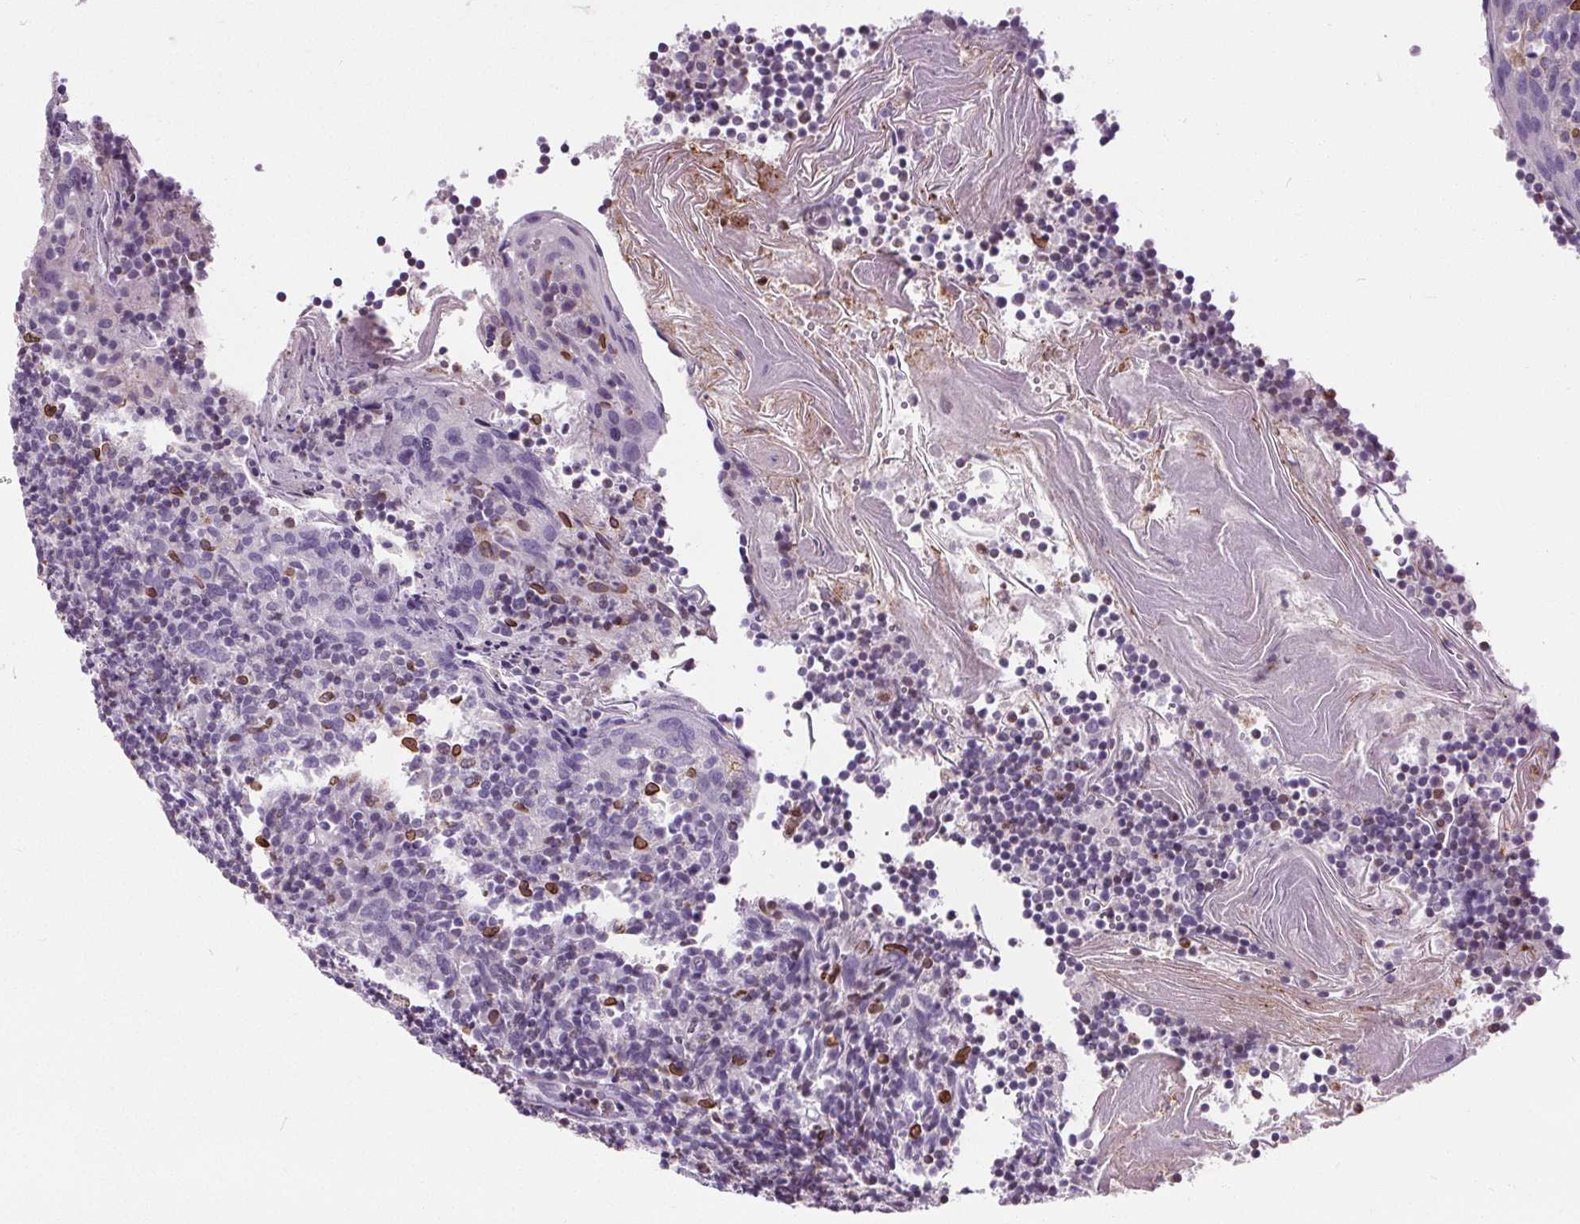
{"staining": {"intensity": "moderate", "quantity": "<25%", "location": "nuclear"}, "tissue": "tonsil", "cell_type": "Germinal center cells", "image_type": "normal", "snomed": [{"axis": "morphology", "description": "Normal tissue, NOS"}, {"axis": "topography", "description": "Tonsil"}], "caption": "Unremarkable tonsil shows moderate nuclear positivity in approximately <25% of germinal center cells, visualized by immunohistochemistry.", "gene": "TMEM240", "patient": {"sex": "female", "age": 10}}